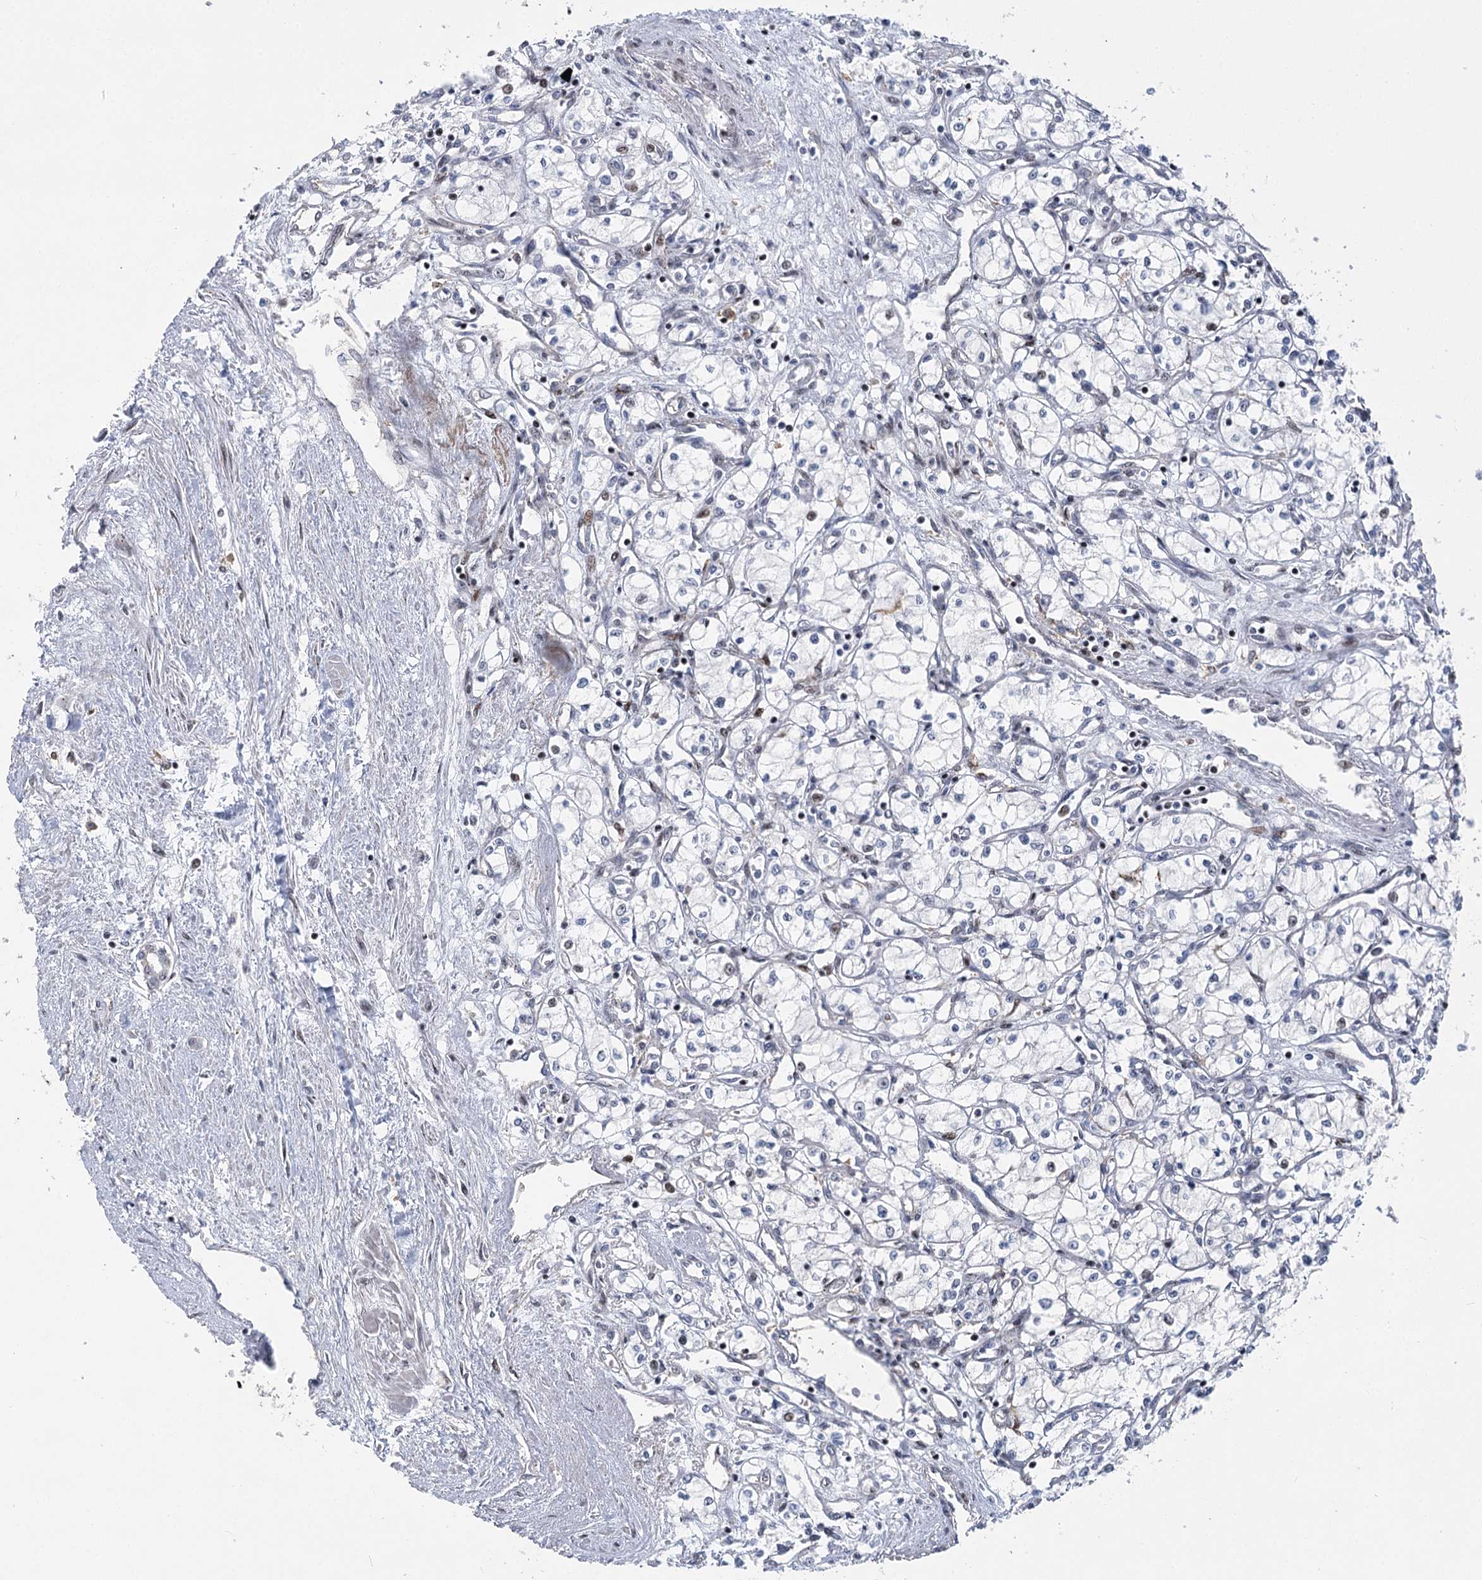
{"staining": {"intensity": "weak", "quantity": "<25%", "location": "nuclear"}, "tissue": "renal cancer", "cell_type": "Tumor cells", "image_type": "cancer", "snomed": [{"axis": "morphology", "description": "Adenocarcinoma, NOS"}, {"axis": "topography", "description": "Kidney"}], "caption": "DAB (3,3'-diaminobenzidine) immunohistochemical staining of human adenocarcinoma (renal) displays no significant staining in tumor cells.", "gene": "CAMTA1", "patient": {"sex": "male", "age": 59}}